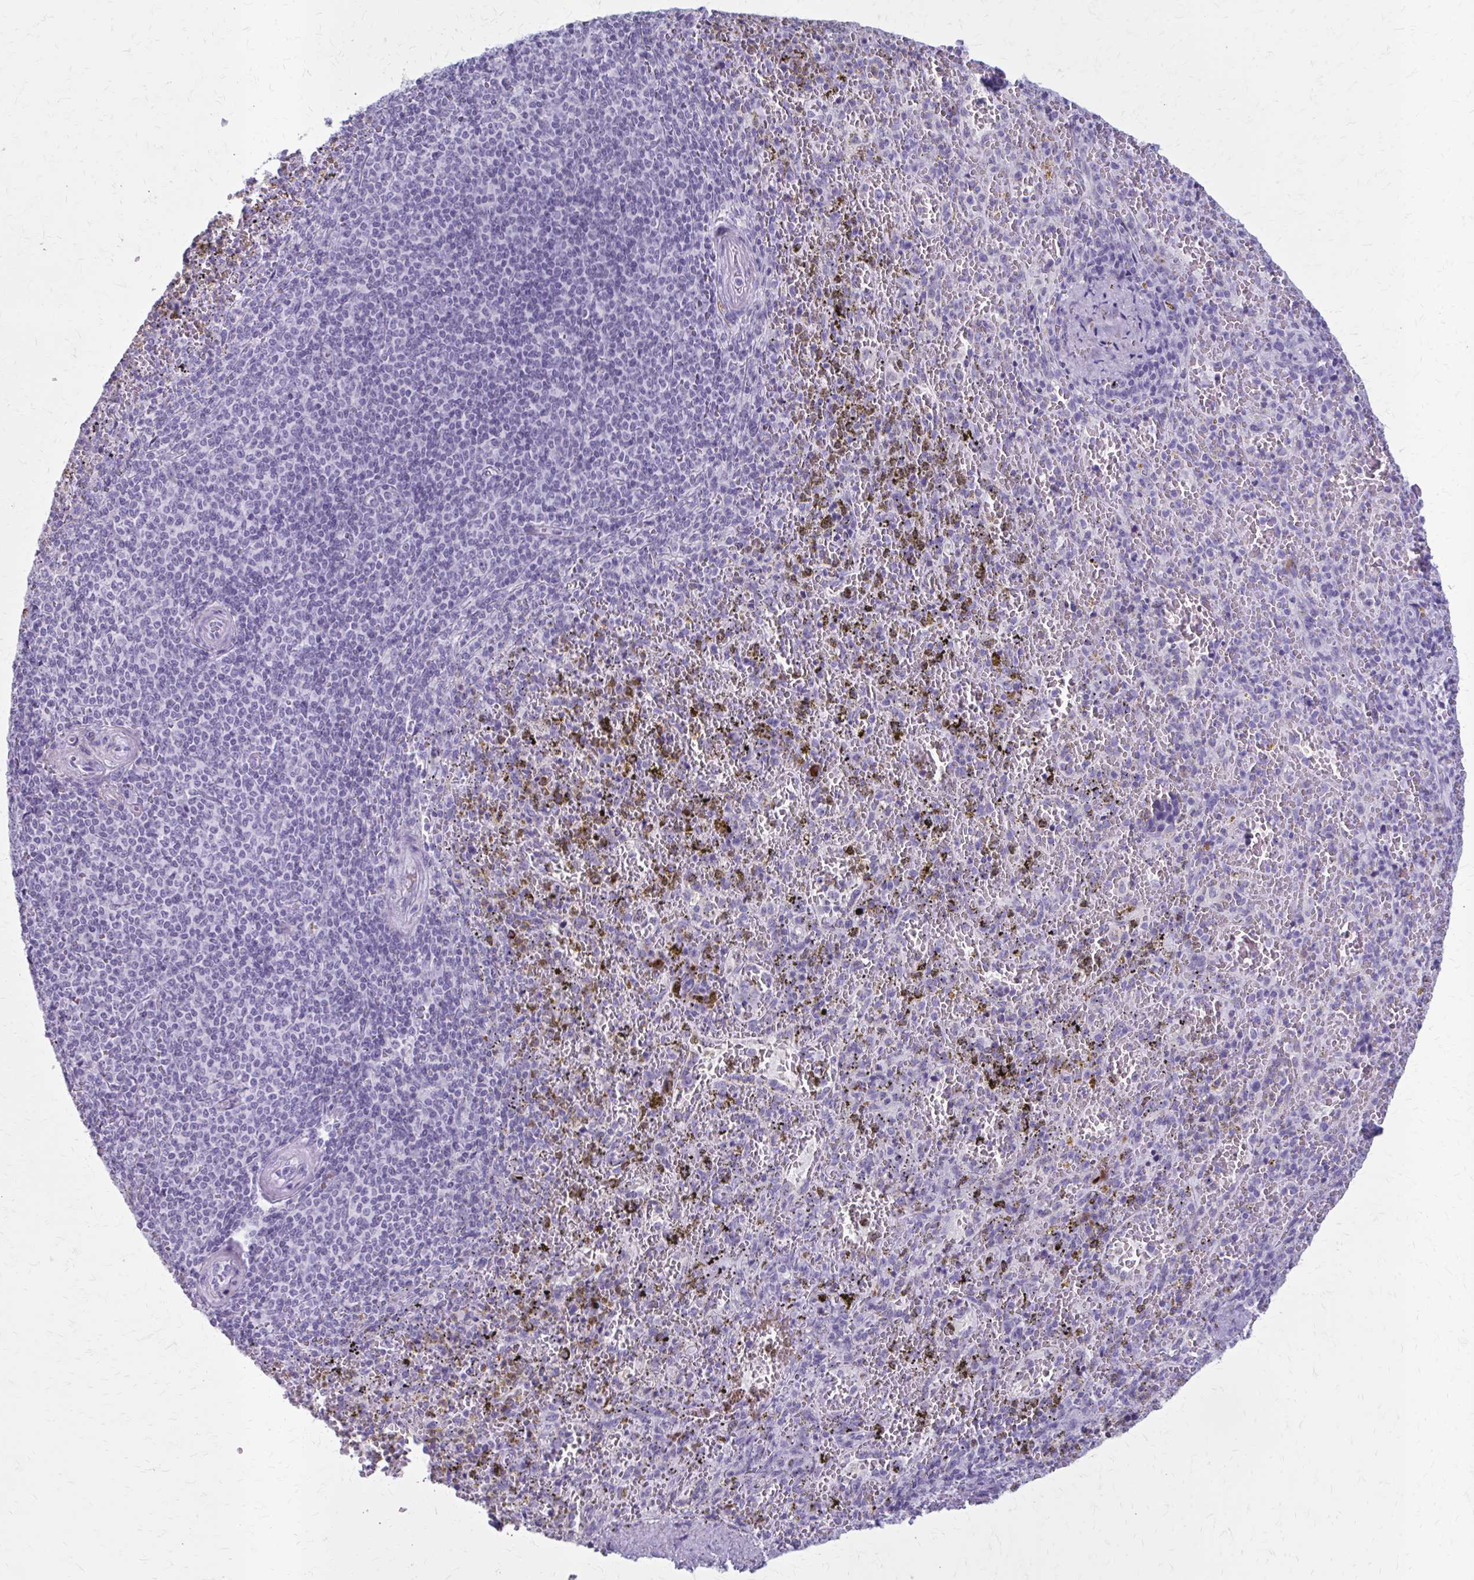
{"staining": {"intensity": "strong", "quantity": "<25%", "location": "cytoplasmic/membranous"}, "tissue": "spleen", "cell_type": "Cells in red pulp", "image_type": "normal", "snomed": [{"axis": "morphology", "description": "Normal tissue, NOS"}, {"axis": "topography", "description": "Spleen"}], "caption": "A micrograph of human spleen stained for a protein demonstrates strong cytoplasmic/membranous brown staining in cells in red pulp. (DAB (3,3'-diaminobenzidine) = brown stain, brightfield microscopy at high magnification).", "gene": "ZDHHC7", "patient": {"sex": "female", "age": 50}}